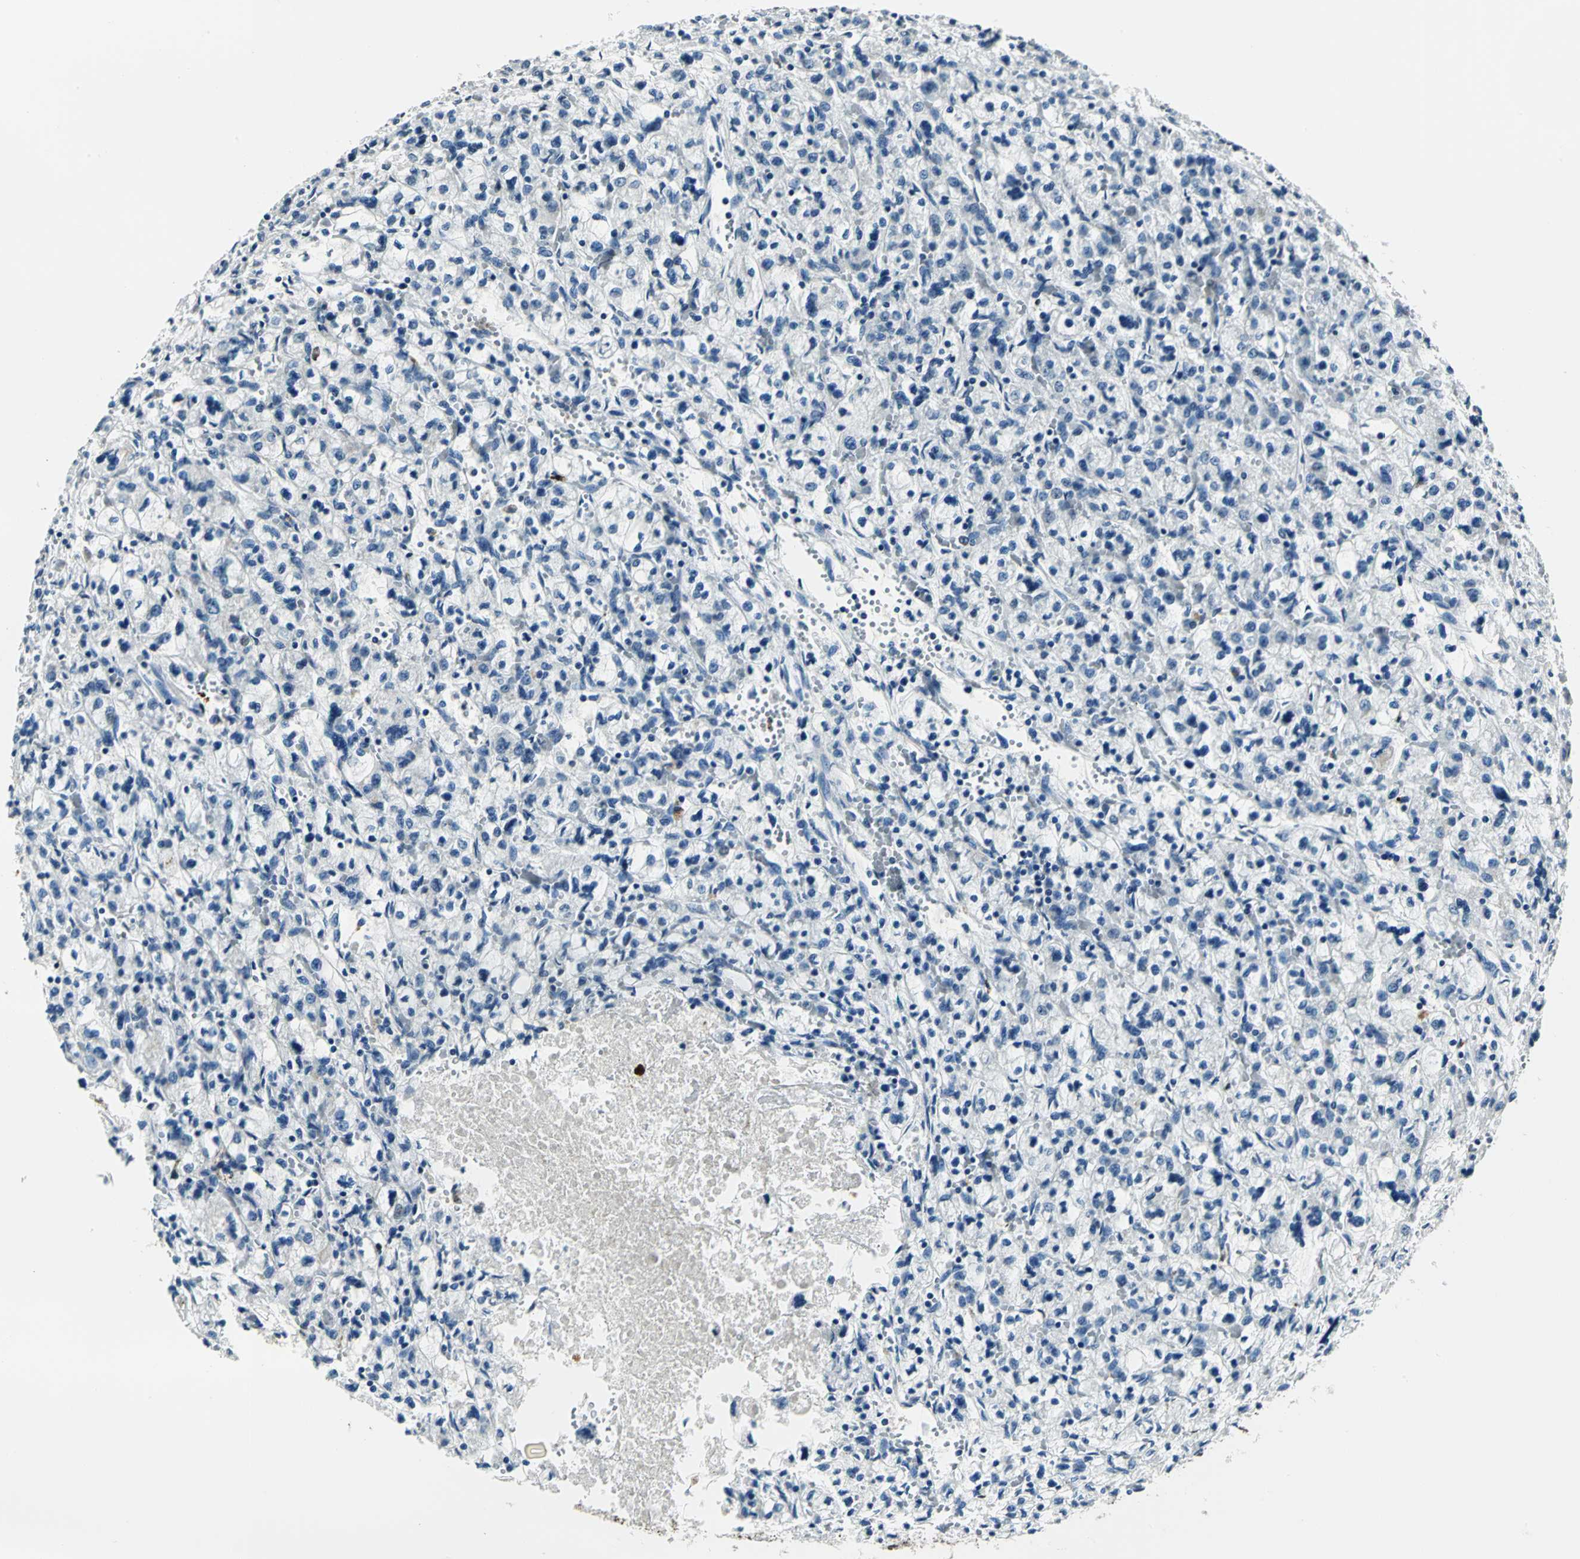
{"staining": {"intensity": "weak", "quantity": "<25%", "location": "nuclear"}, "tissue": "renal cancer", "cell_type": "Tumor cells", "image_type": "cancer", "snomed": [{"axis": "morphology", "description": "Adenocarcinoma, NOS"}, {"axis": "topography", "description": "Kidney"}], "caption": "The image exhibits no significant positivity in tumor cells of renal cancer.", "gene": "MCM4", "patient": {"sex": "female", "age": 83}}